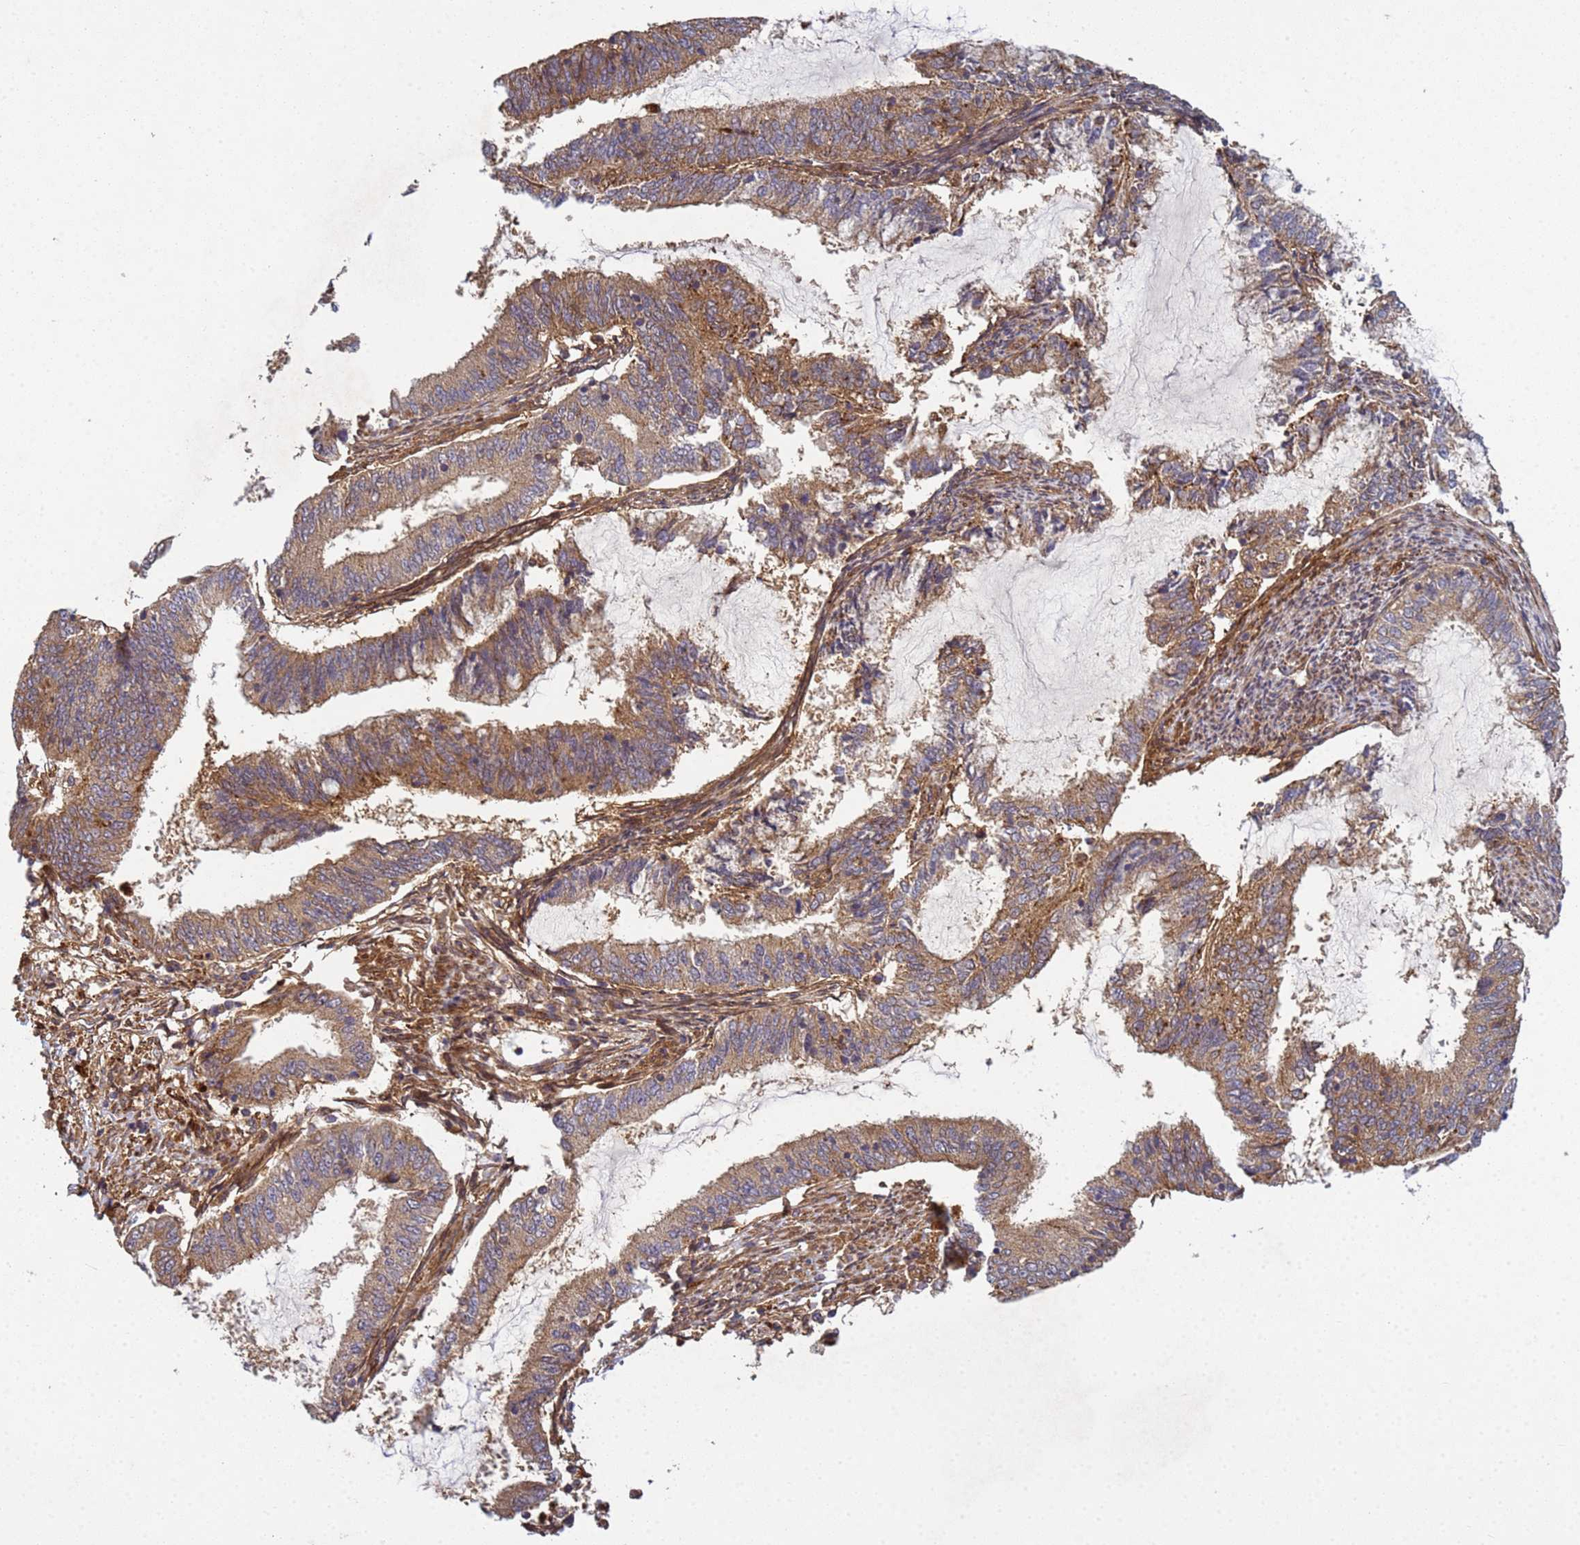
{"staining": {"intensity": "moderate", "quantity": ">75%", "location": "cytoplasmic/membranous"}, "tissue": "endometrial cancer", "cell_type": "Tumor cells", "image_type": "cancer", "snomed": [{"axis": "morphology", "description": "Adenocarcinoma, NOS"}, {"axis": "topography", "description": "Endometrium"}], "caption": "This is an image of IHC staining of endometrial cancer, which shows moderate expression in the cytoplasmic/membranous of tumor cells.", "gene": "C8orf34", "patient": {"sex": "female", "age": 51}}